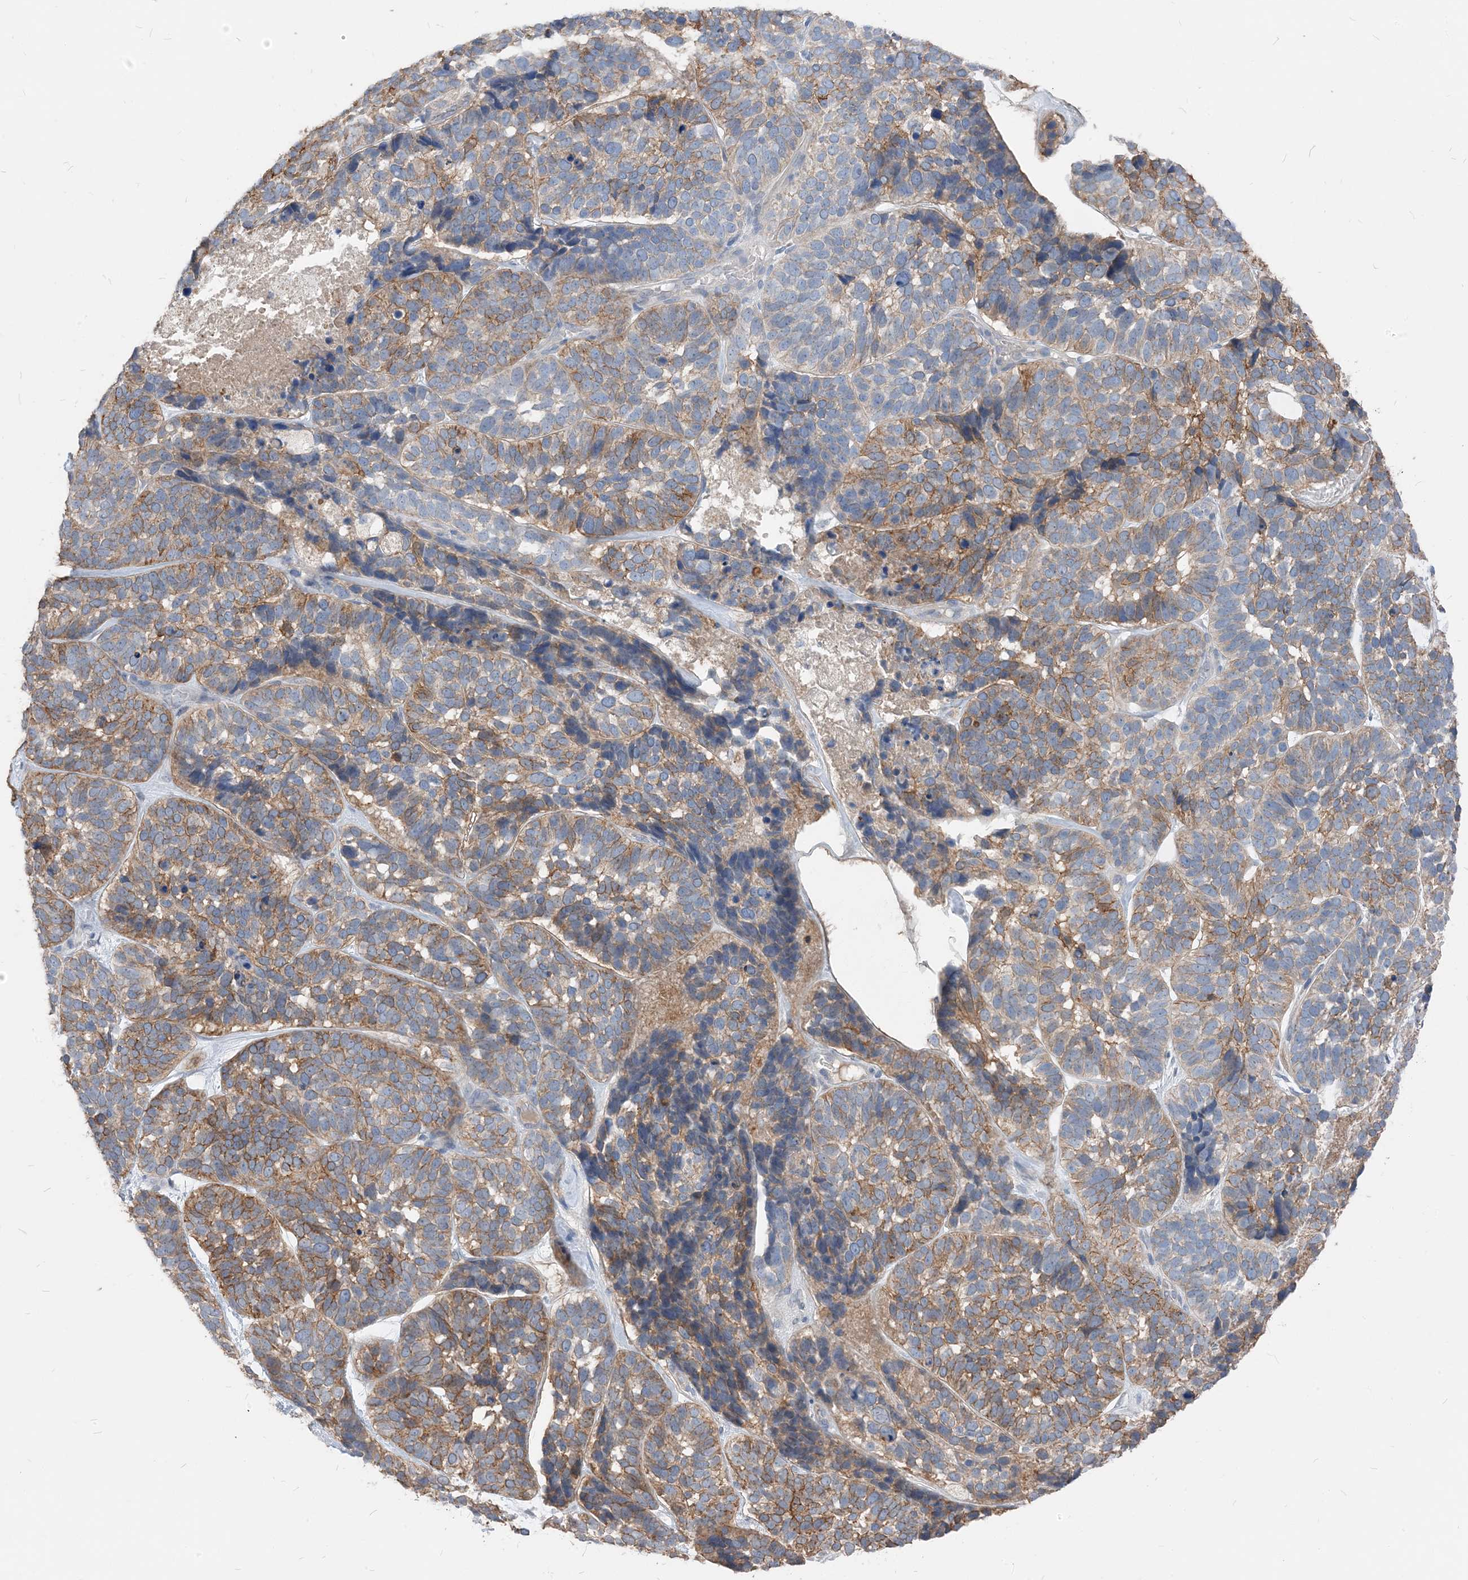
{"staining": {"intensity": "moderate", "quantity": "25%-75%", "location": "cytoplasmic/membranous"}, "tissue": "skin cancer", "cell_type": "Tumor cells", "image_type": "cancer", "snomed": [{"axis": "morphology", "description": "Basal cell carcinoma"}, {"axis": "topography", "description": "Skin"}], "caption": "Brown immunohistochemical staining in skin cancer reveals moderate cytoplasmic/membranous staining in approximately 25%-75% of tumor cells.", "gene": "NCOA7", "patient": {"sex": "male", "age": 62}}